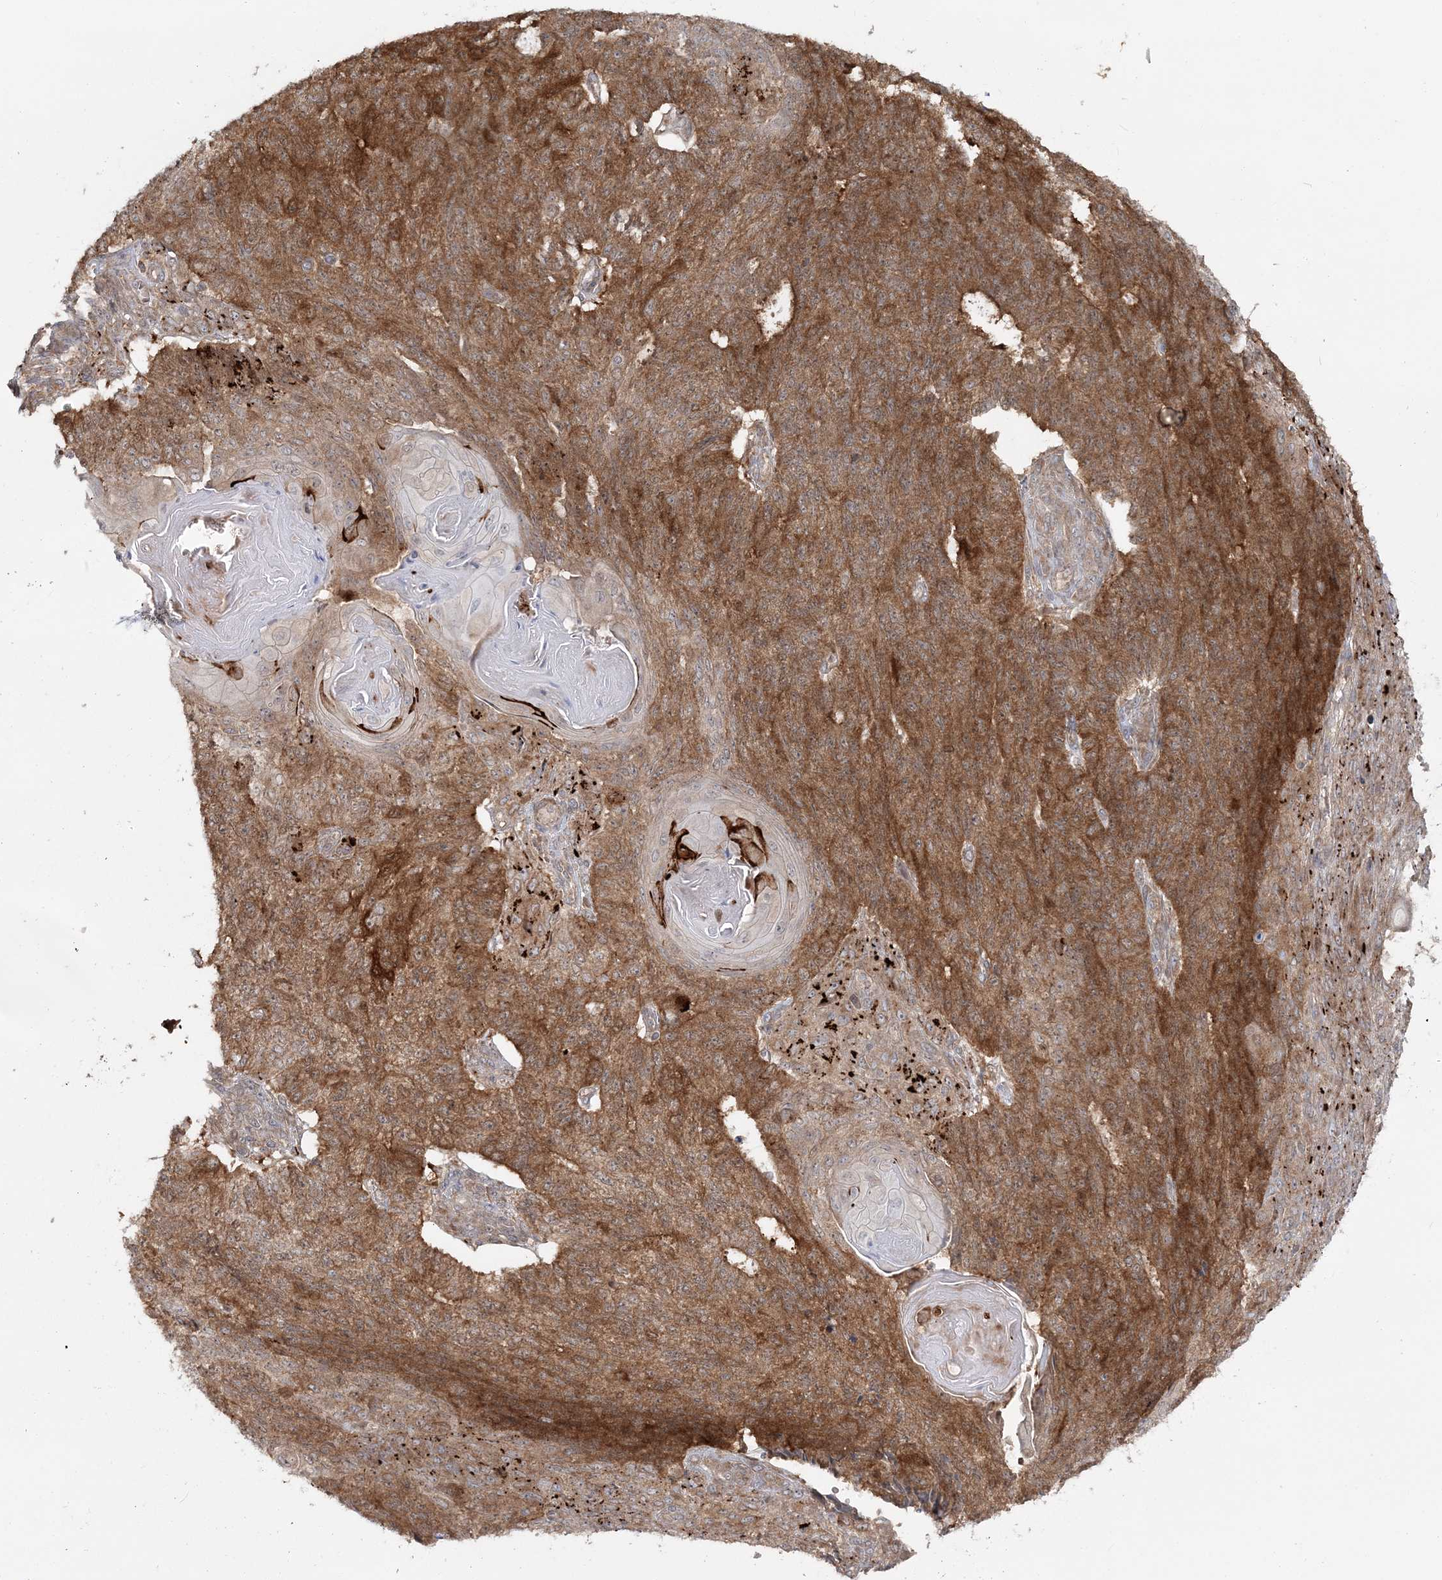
{"staining": {"intensity": "moderate", "quantity": ">75%", "location": "cytoplasmic/membranous"}, "tissue": "endometrial cancer", "cell_type": "Tumor cells", "image_type": "cancer", "snomed": [{"axis": "morphology", "description": "Adenocarcinoma, NOS"}, {"axis": "topography", "description": "Endometrium"}], "caption": "IHC (DAB) staining of human endometrial cancer demonstrates moderate cytoplasmic/membranous protein staining in about >75% of tumor cells. Nuclei are stained in blue.", "gene": "MOCS2", "patient": {"sex": "female", "age": 32}}